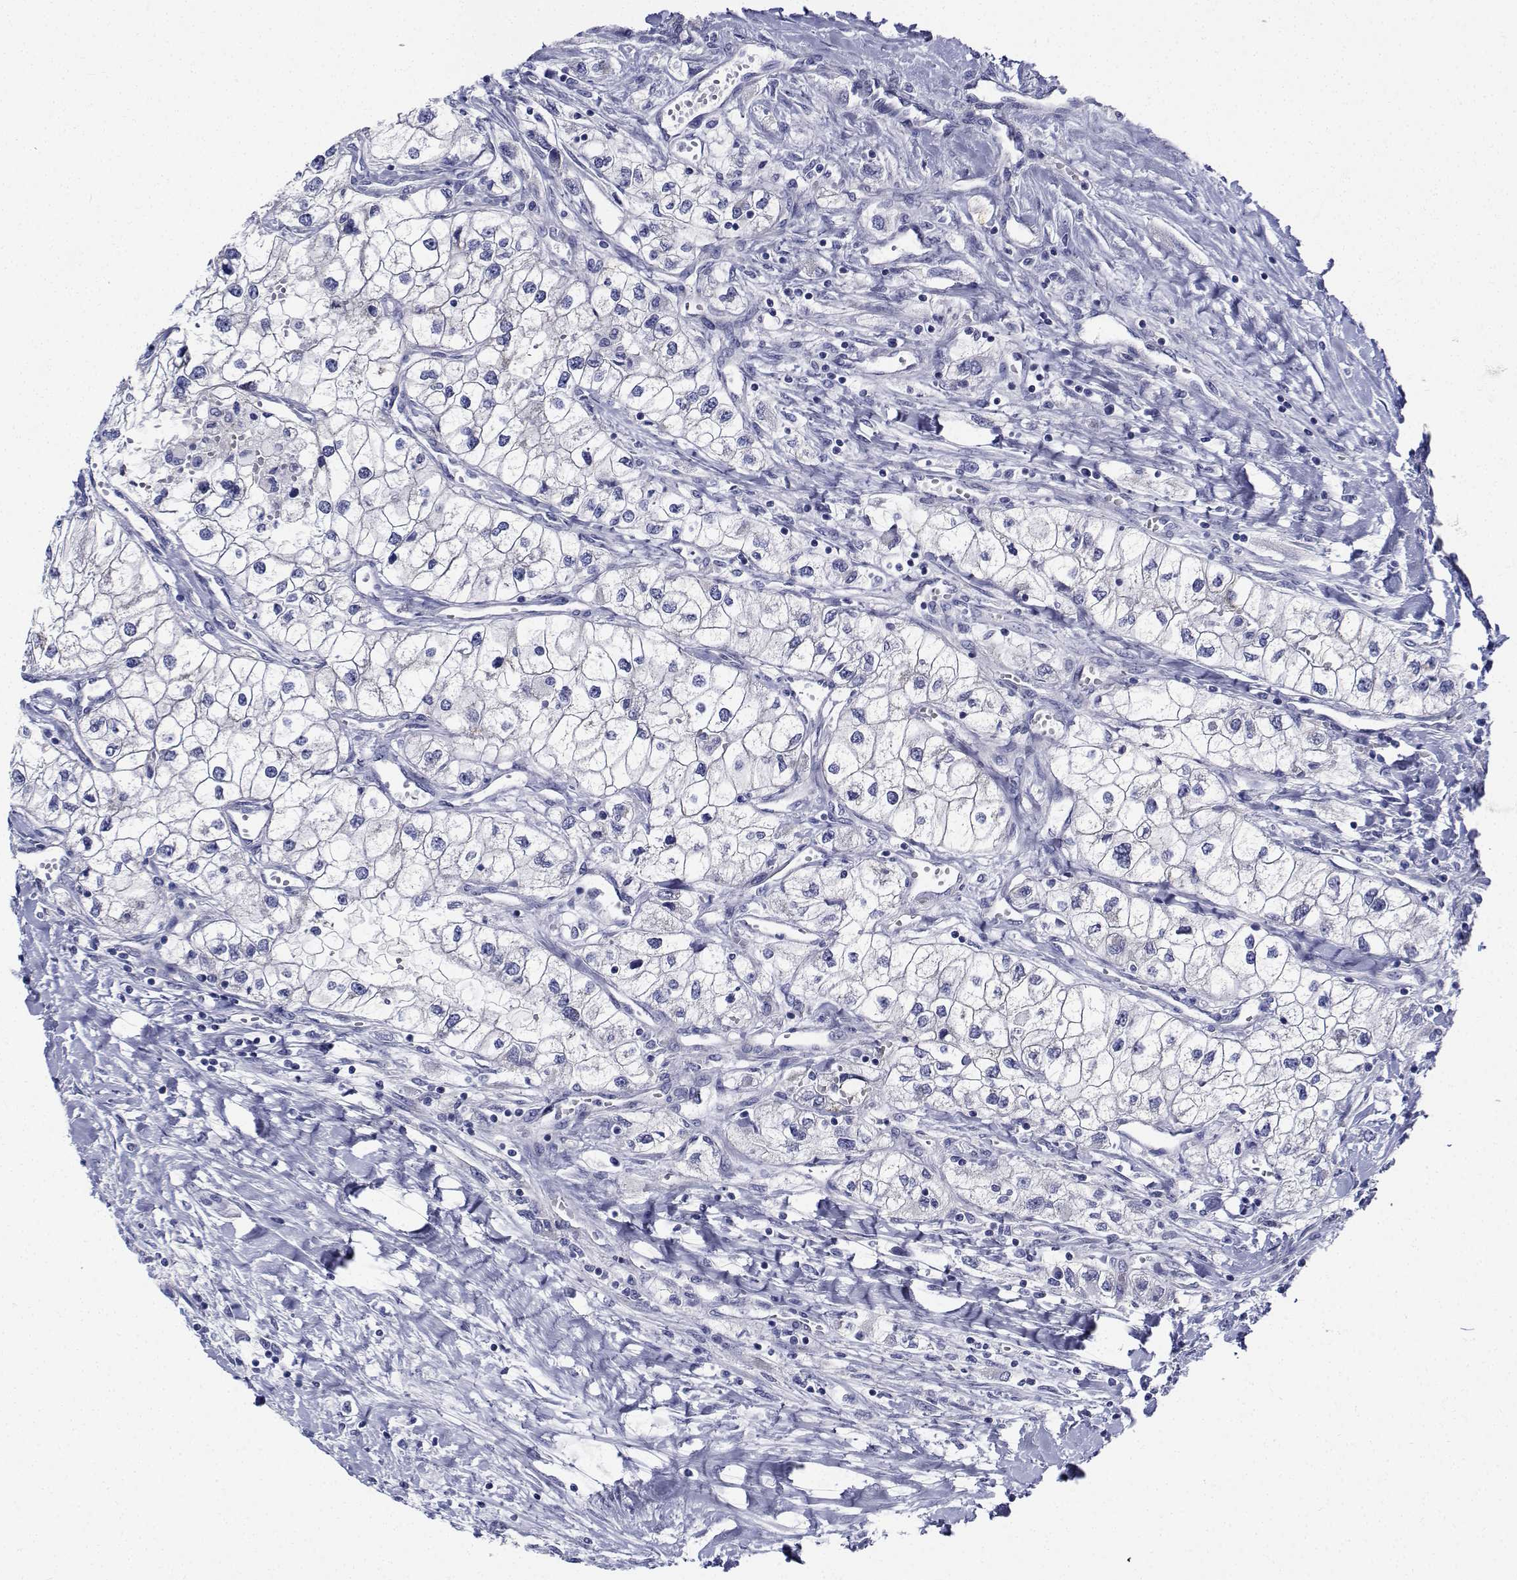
{"staining": {"intensity": "negative", "quantity": "none", "location": "none"}, "tissue": "renal cancer", "cell_type": "Tumor cells", "image_type": "cancer", "snomed": [{"axis": "morphology", "description": "Adenocarcinoma, NOS"}, {"axis": "topography", "description": "Kidney"}], "caption": "Adenocarcinoma (renal) stained for a protein using immunohistochemistry (IHC) shows no staining tumor cells.", "gene": "CDHR3", "patient": {"sex": "male", "age": 59}}